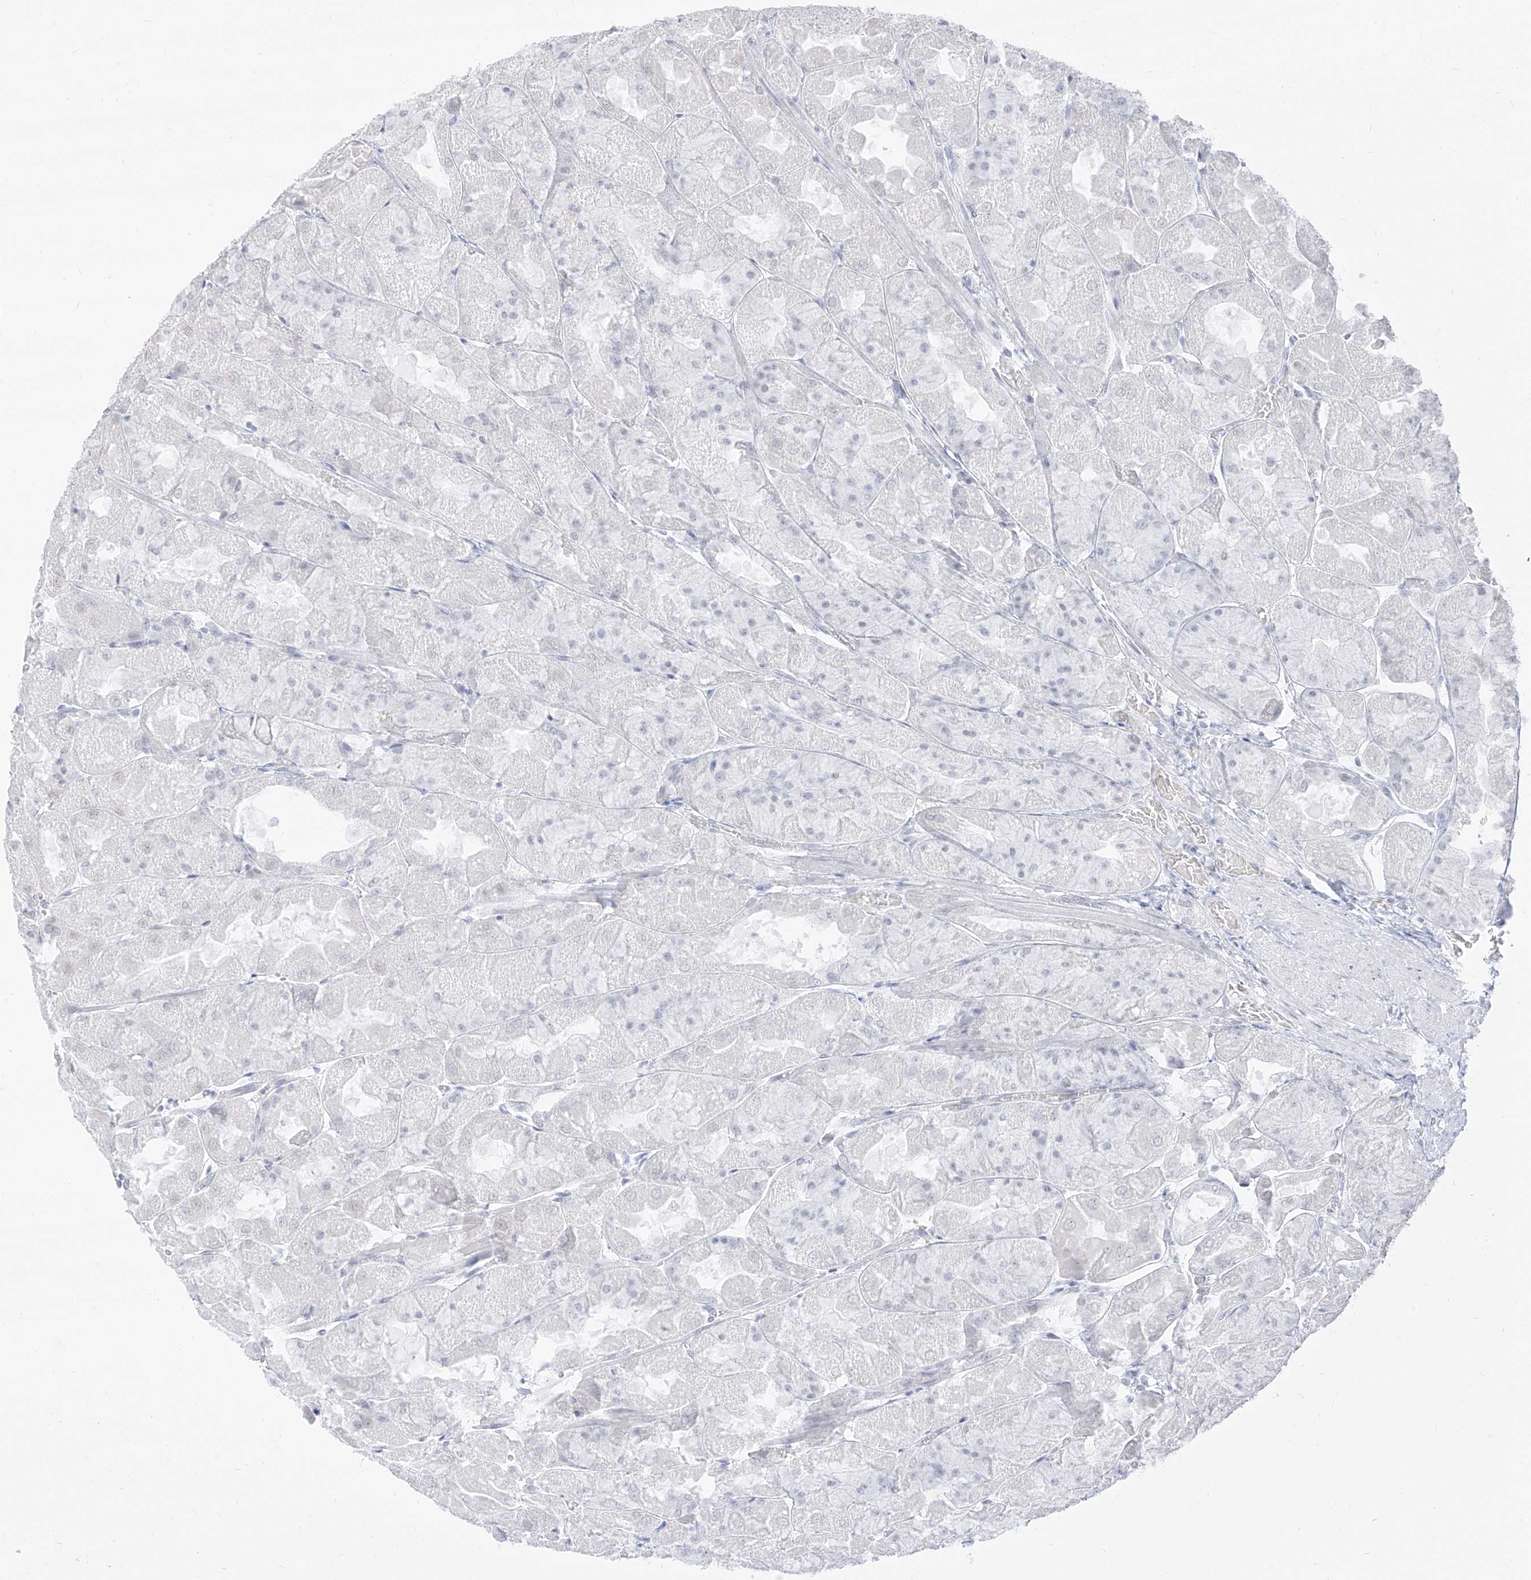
{"staining": {"intensity": "weak", "quantity": "<25%", "location": "nuclear"}, "tissue": "stomach", "cell_type": "Glandular cells", "image_type": "normal", "snomed": [{"axis": "morphology", "description": "Normal tissue, NOS"}, {"axis": "topography", "description": "Stomach"}], "caption": "Stomach was stained to show a protein in brown. There is no significant expression in glandular cells. (DAB immunohistochemistry (IHC) with hematoxylin counter stain).", "gene": "SUPT5H", "patient": {"sex": "female", "age": 61}}